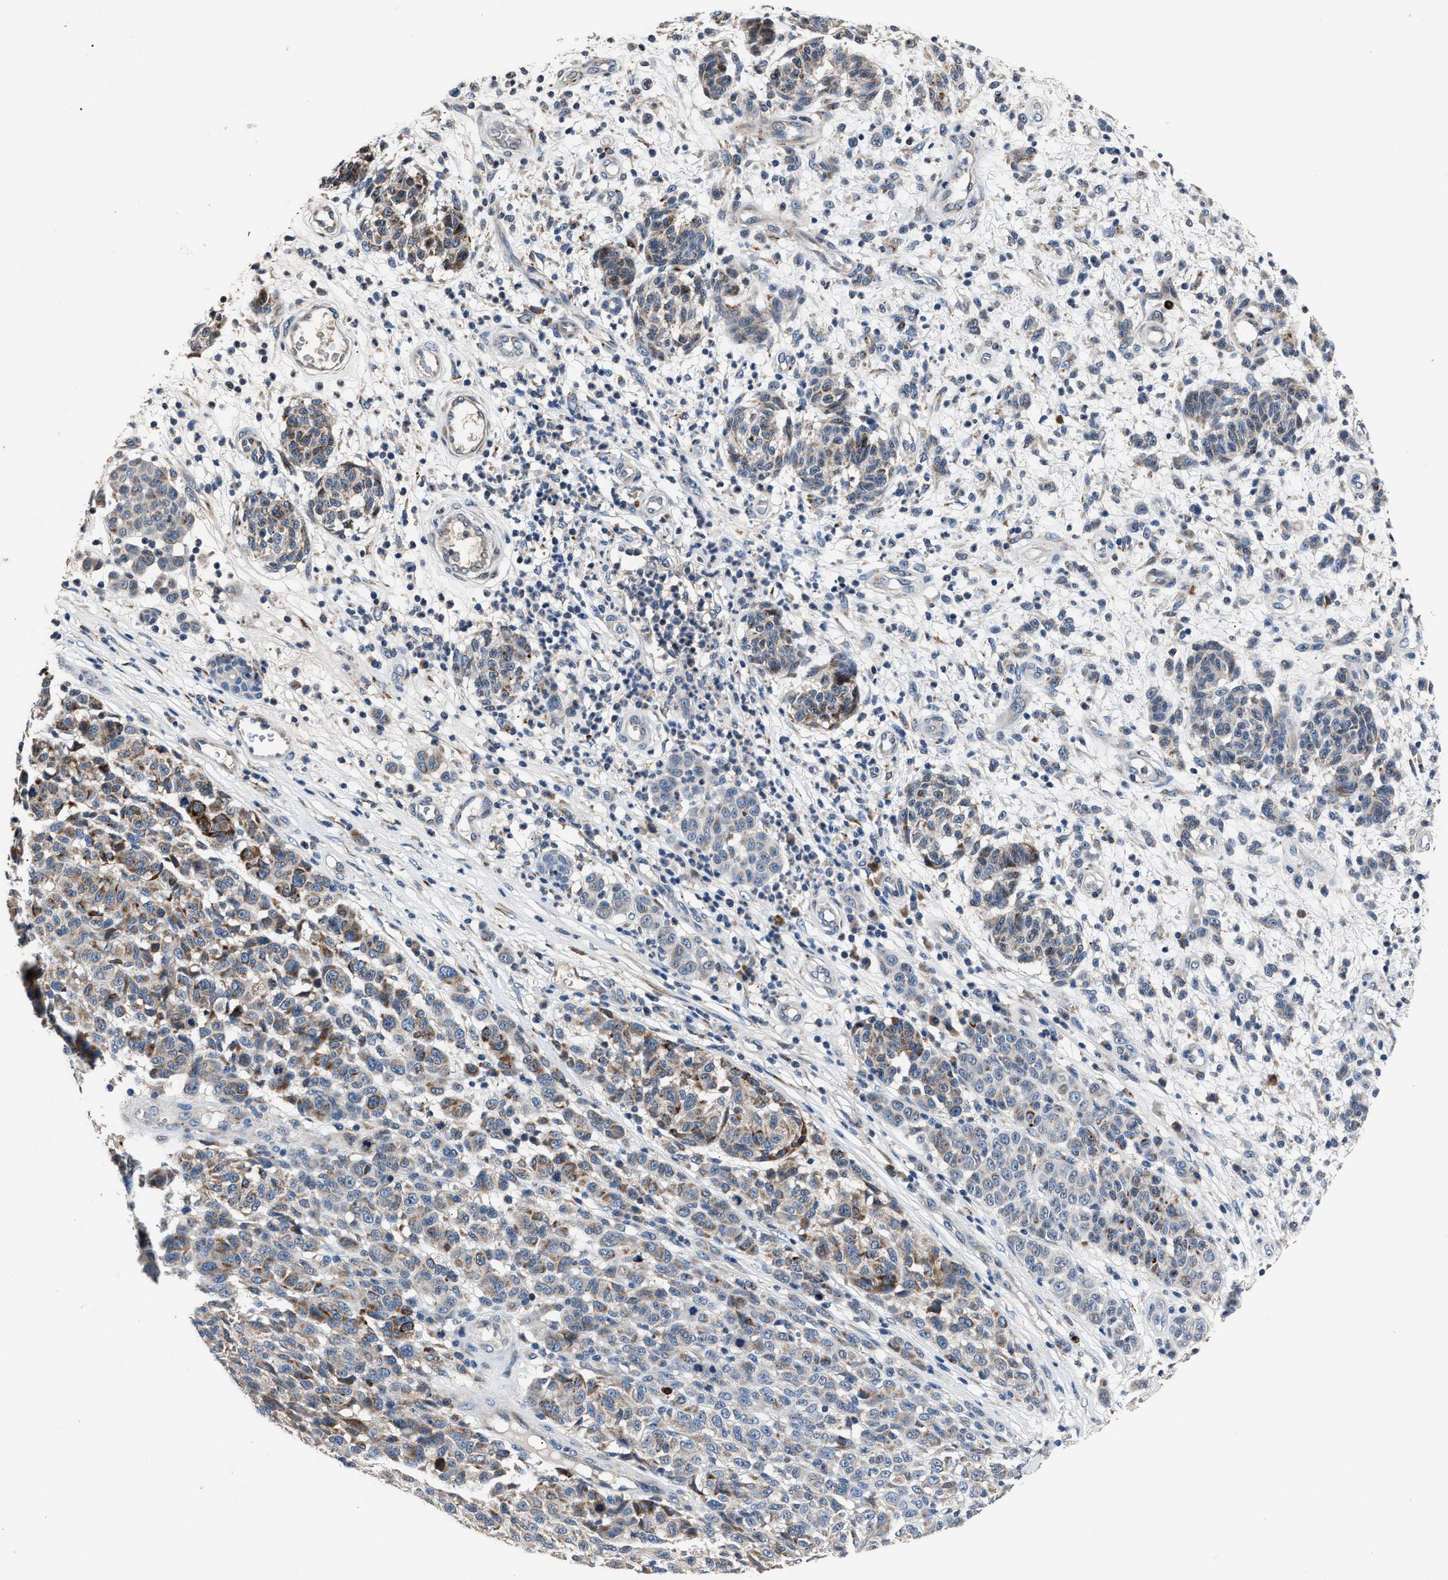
{"staining": {"intensity": "strong", "quantity": "<25%", "location": "cytoplasmic/membranous"}, "tissue": "melanoma", "cell_type": "Tumor cells", "image_type": "cancer", "snomed": [{"axis": "morphology", "description": "Malignant melanoma, NOS"}, {"axis": "topography", "description": "Skin"}], "caption": "High-power microscopy captured an immunohistochemistry photomicrograph of melanoma, revealing strong cytoplasmic/membranous staining in about <25% of tumor cells. Using DAB (brown) and hematoxylin (blue) stains, captured at high magnification using brightfield microscopy.", "gene": "DNAJC24", "patient": {"sex": "male", "age": 59}}